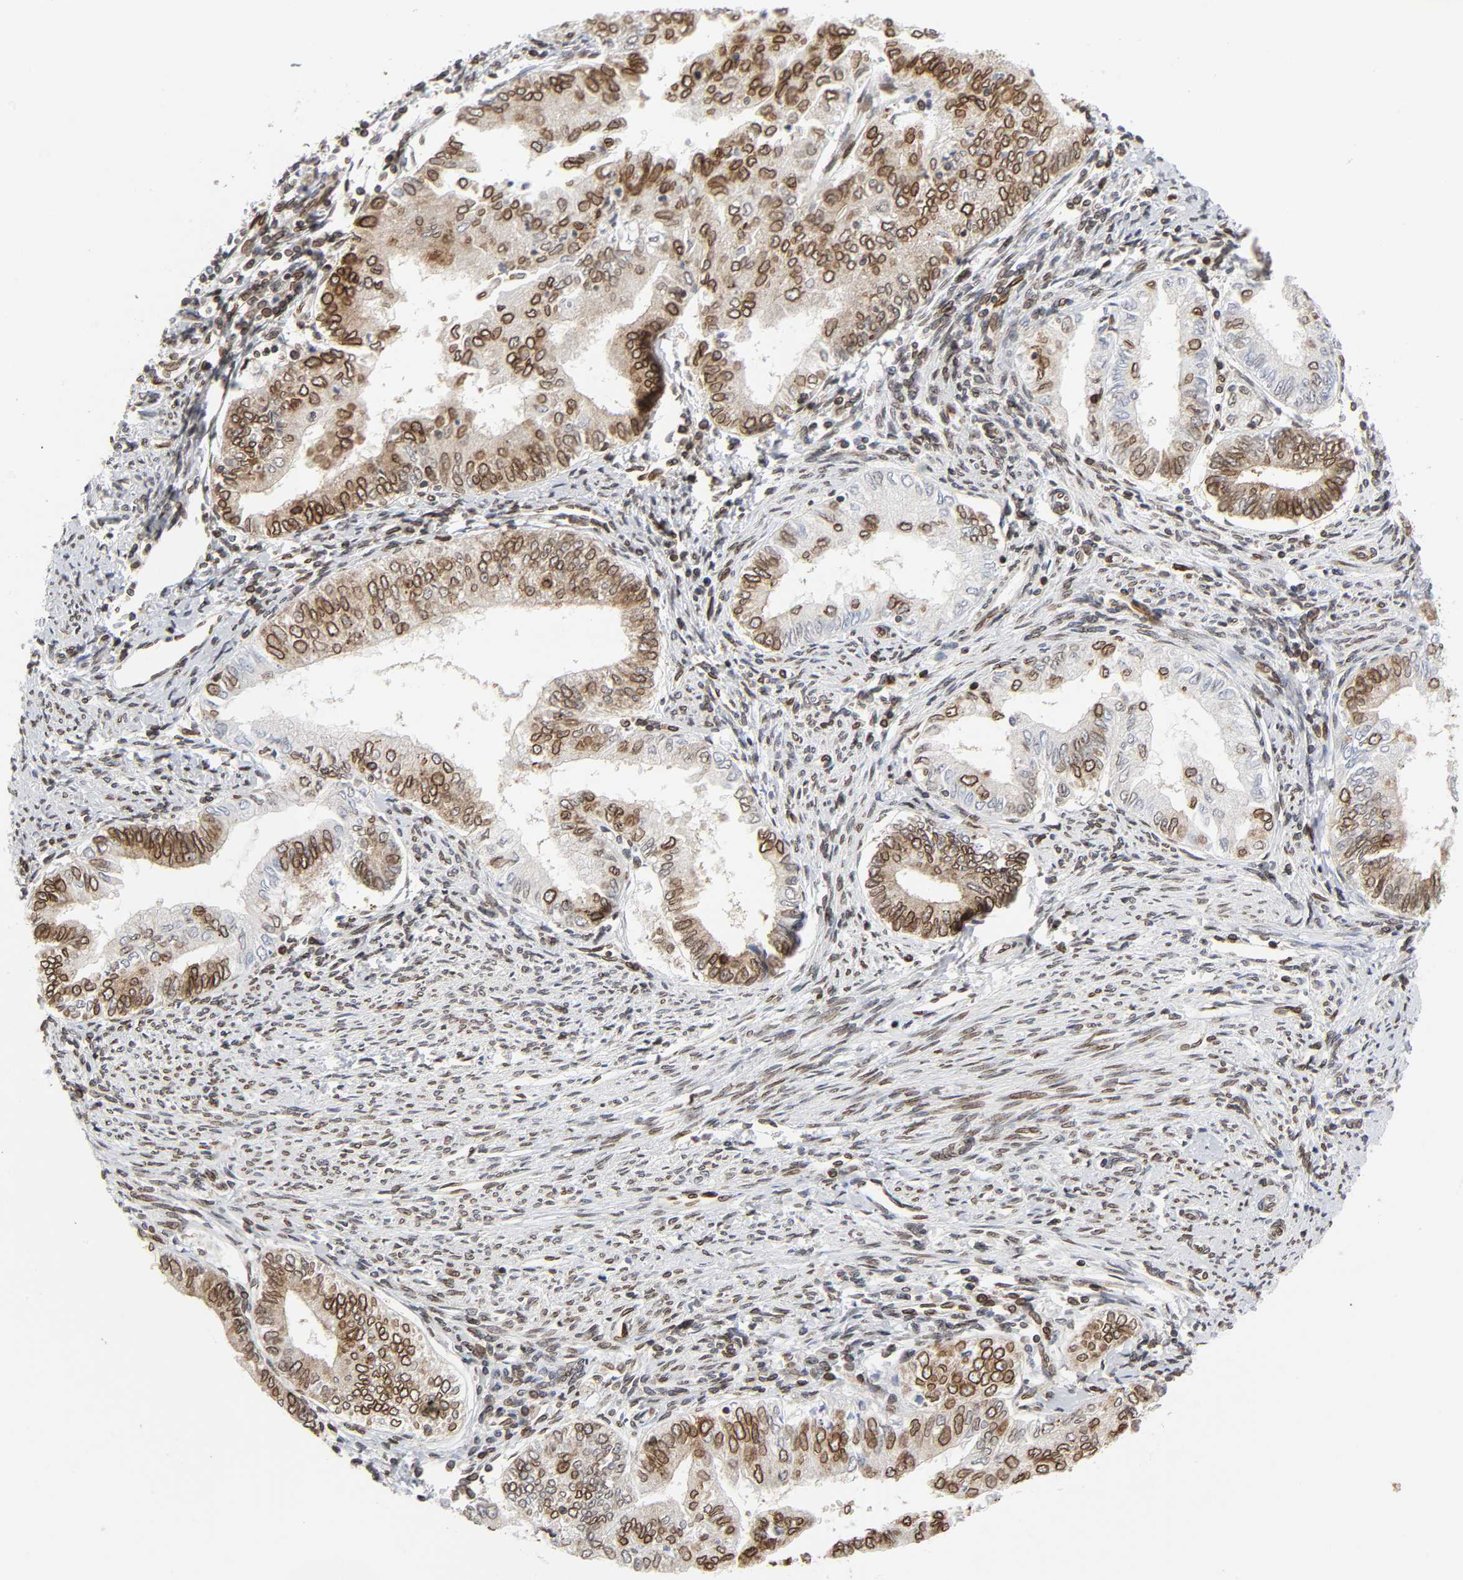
{"staining": {"intensity": "strong", "quantity": ">75%", "location": "cytoplasmic/membranous,nuclear"}, "tissue": "endometrial cancer", "cell_type": "Tumor cells", "image_type": "cancer", "snomed": [{"axis": "morphology", "description": "Adenocarcinoma, NOS"}, {"axis": "topography", "description": "Endometrium"}], "caption": "Immunohistochemical staining of endometrial cancer (adenocarcinoma) exhibits strong cytoplasmic/membranous and nuclear protein positivity in approximately >75% of tumor cells. Immunohistochemistry (ihc) stains the protein in brown and the nuclei are stained blue.", "gene": "RANGAP1", "patient": {"sex": "female", "age": 66}}